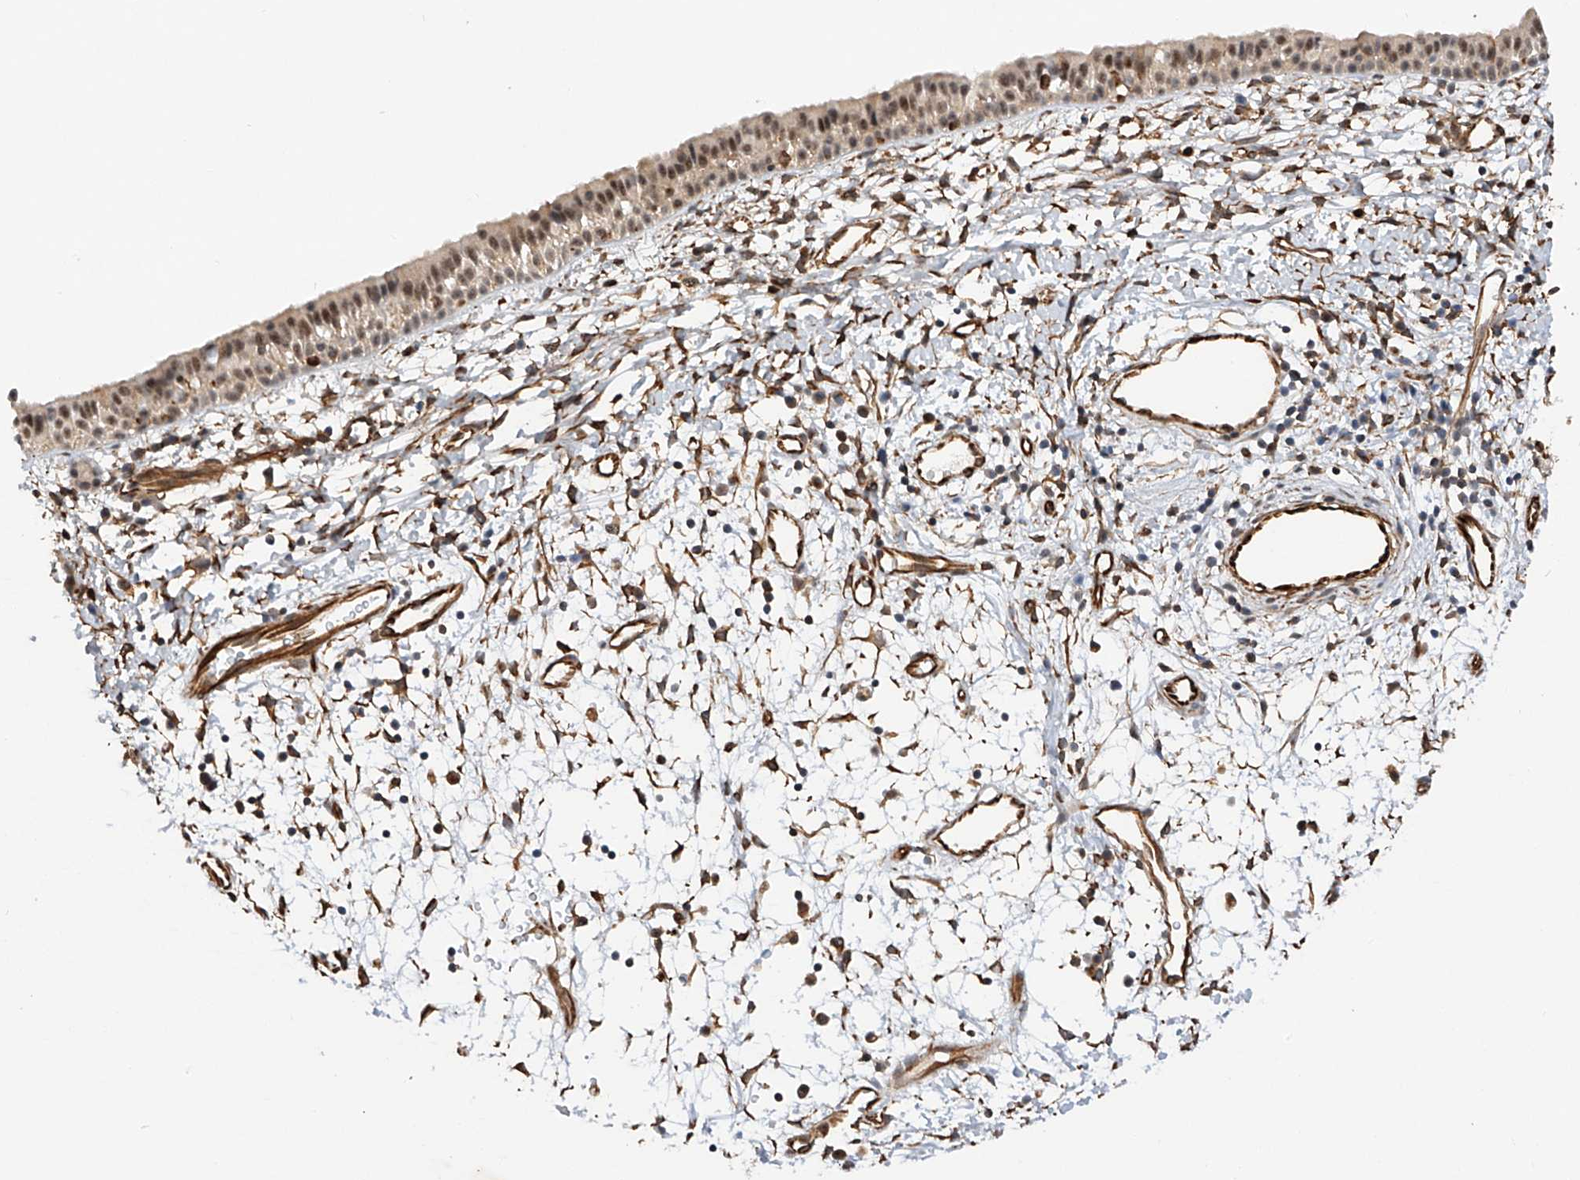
{"staining": {"intensity": "moderate", "quantity": "25%-75%", "location": "cytoplasmic/membranous,nuclear"}, "tissue": "nasopharynx", "cell_type": "Respiratory epithelial cells", "image_type": "normal", "snomed": [{"axis": "morphology", "description": "Normal tissue, NOS"}, {"axis": "topography", "description": "Nasopharynx"}], "caption": "Protein staining displays moderate cytoplasmic/membranous,nuclear expression in approximately 25%-75% of respiratory epithelial cells in unremarkable nasopharynx.", "gene": "AMD1", "patient": {"sex": "male", "age": 22}}